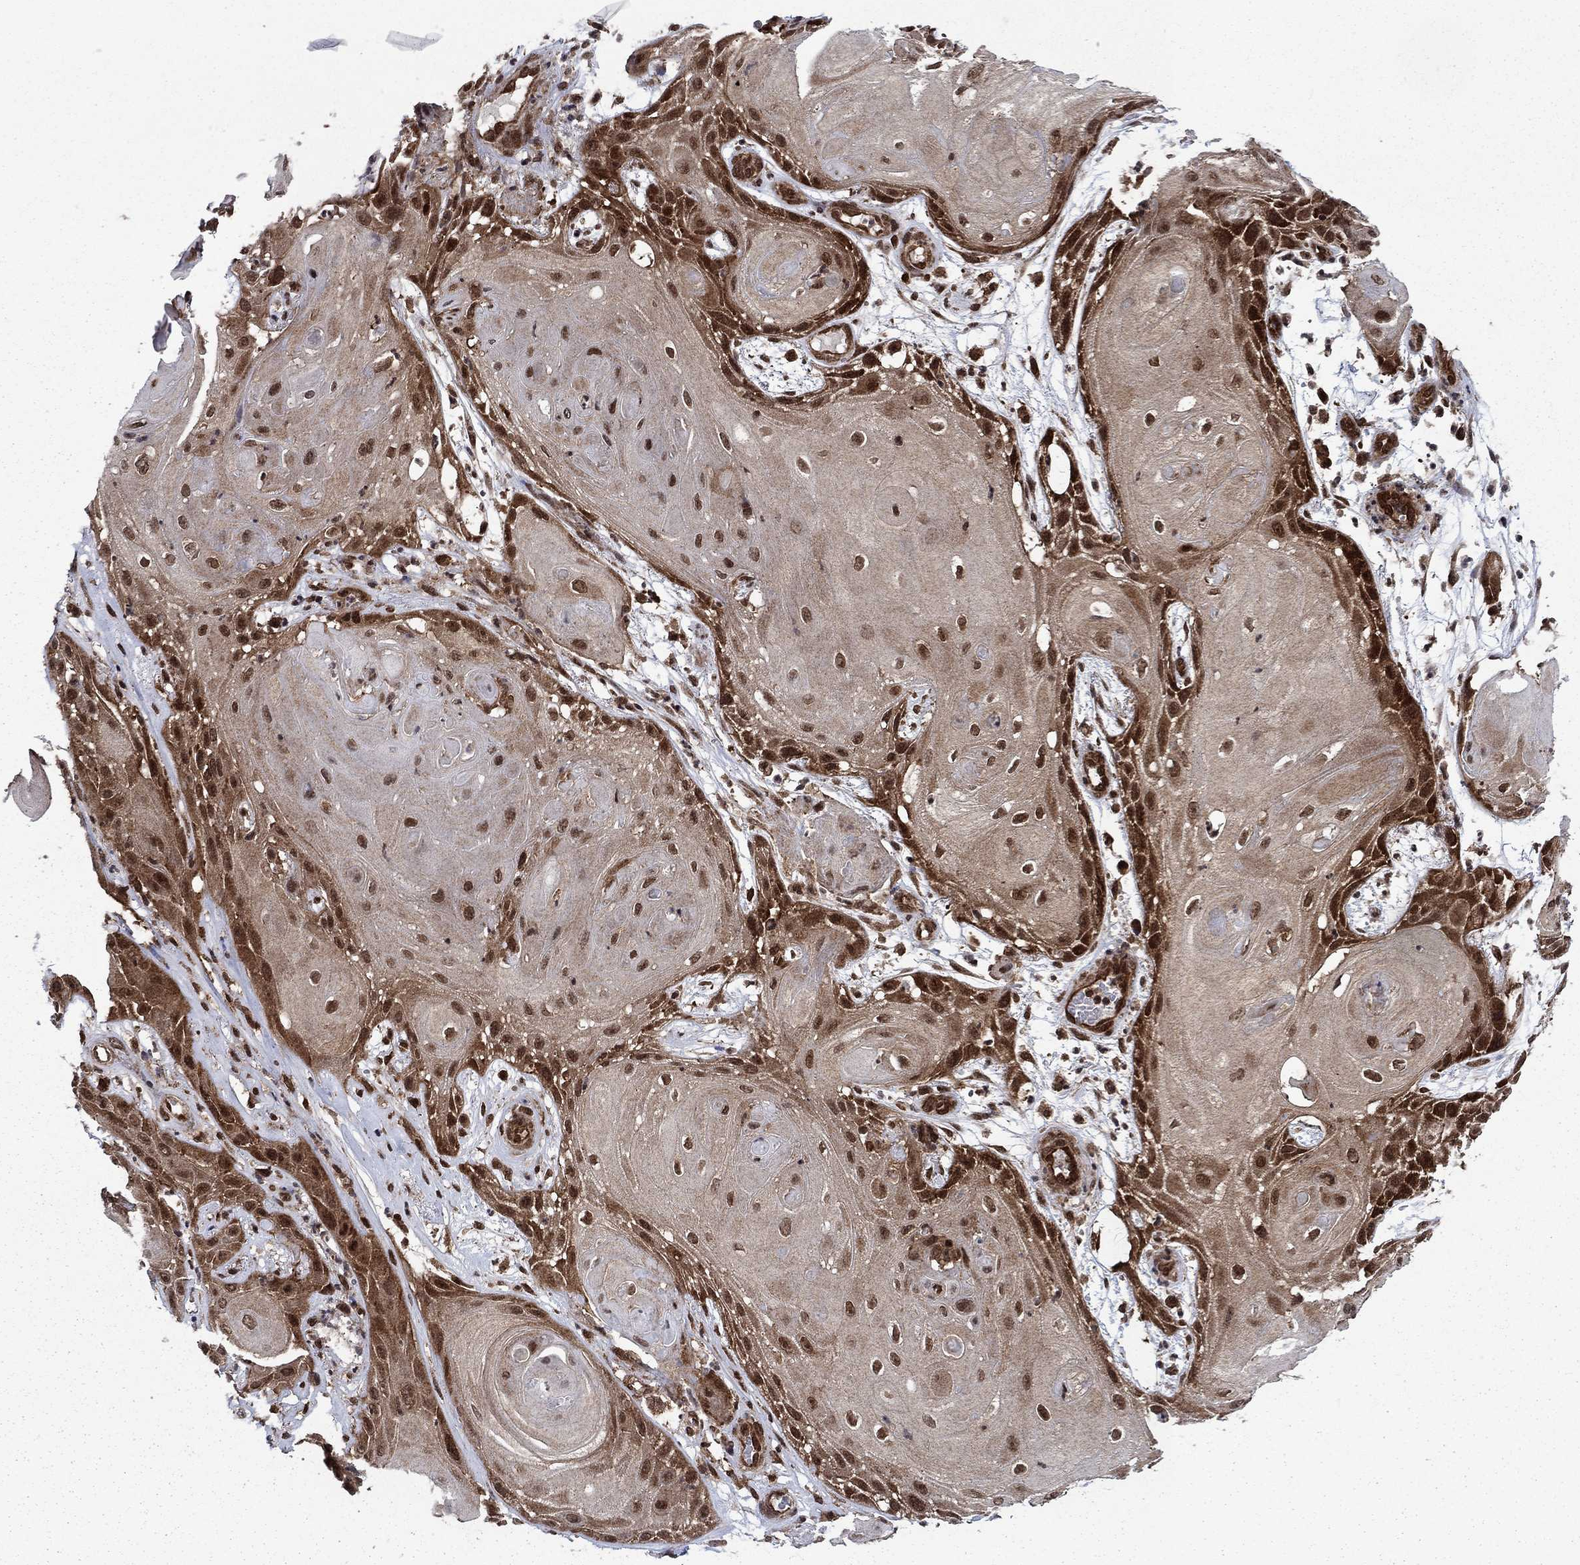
{"staining": {"intensity": "moderate", "quantity": ">75%", "location": "cytoplasmic/membranous,nuclear"}, "tissue": "skin cancer", "cell_type": "Tumor cells", "image_type": "cancer", "snomed": [{"axis": "morphology", "description": "Squamous cell carcinoma, NOS"}, {"axis": "topography", "description": "Skin"}], "caption": "High-magnification brightfield microscopy of skin cancer (squamous cell carcinoma) stained with DAB (3,3'-diaminobenzidine) (brown) and counterstained with hematoxylin (blue). tumor cells exhibit moderate cytoplasmic/membranous and nuclear expression is present in approximately>75% of cells. (Brightfield microscopy of DAB IHC at high magnification).", "gene": "DNAJA1", "patient": {"sex": "male", "age": 62}}